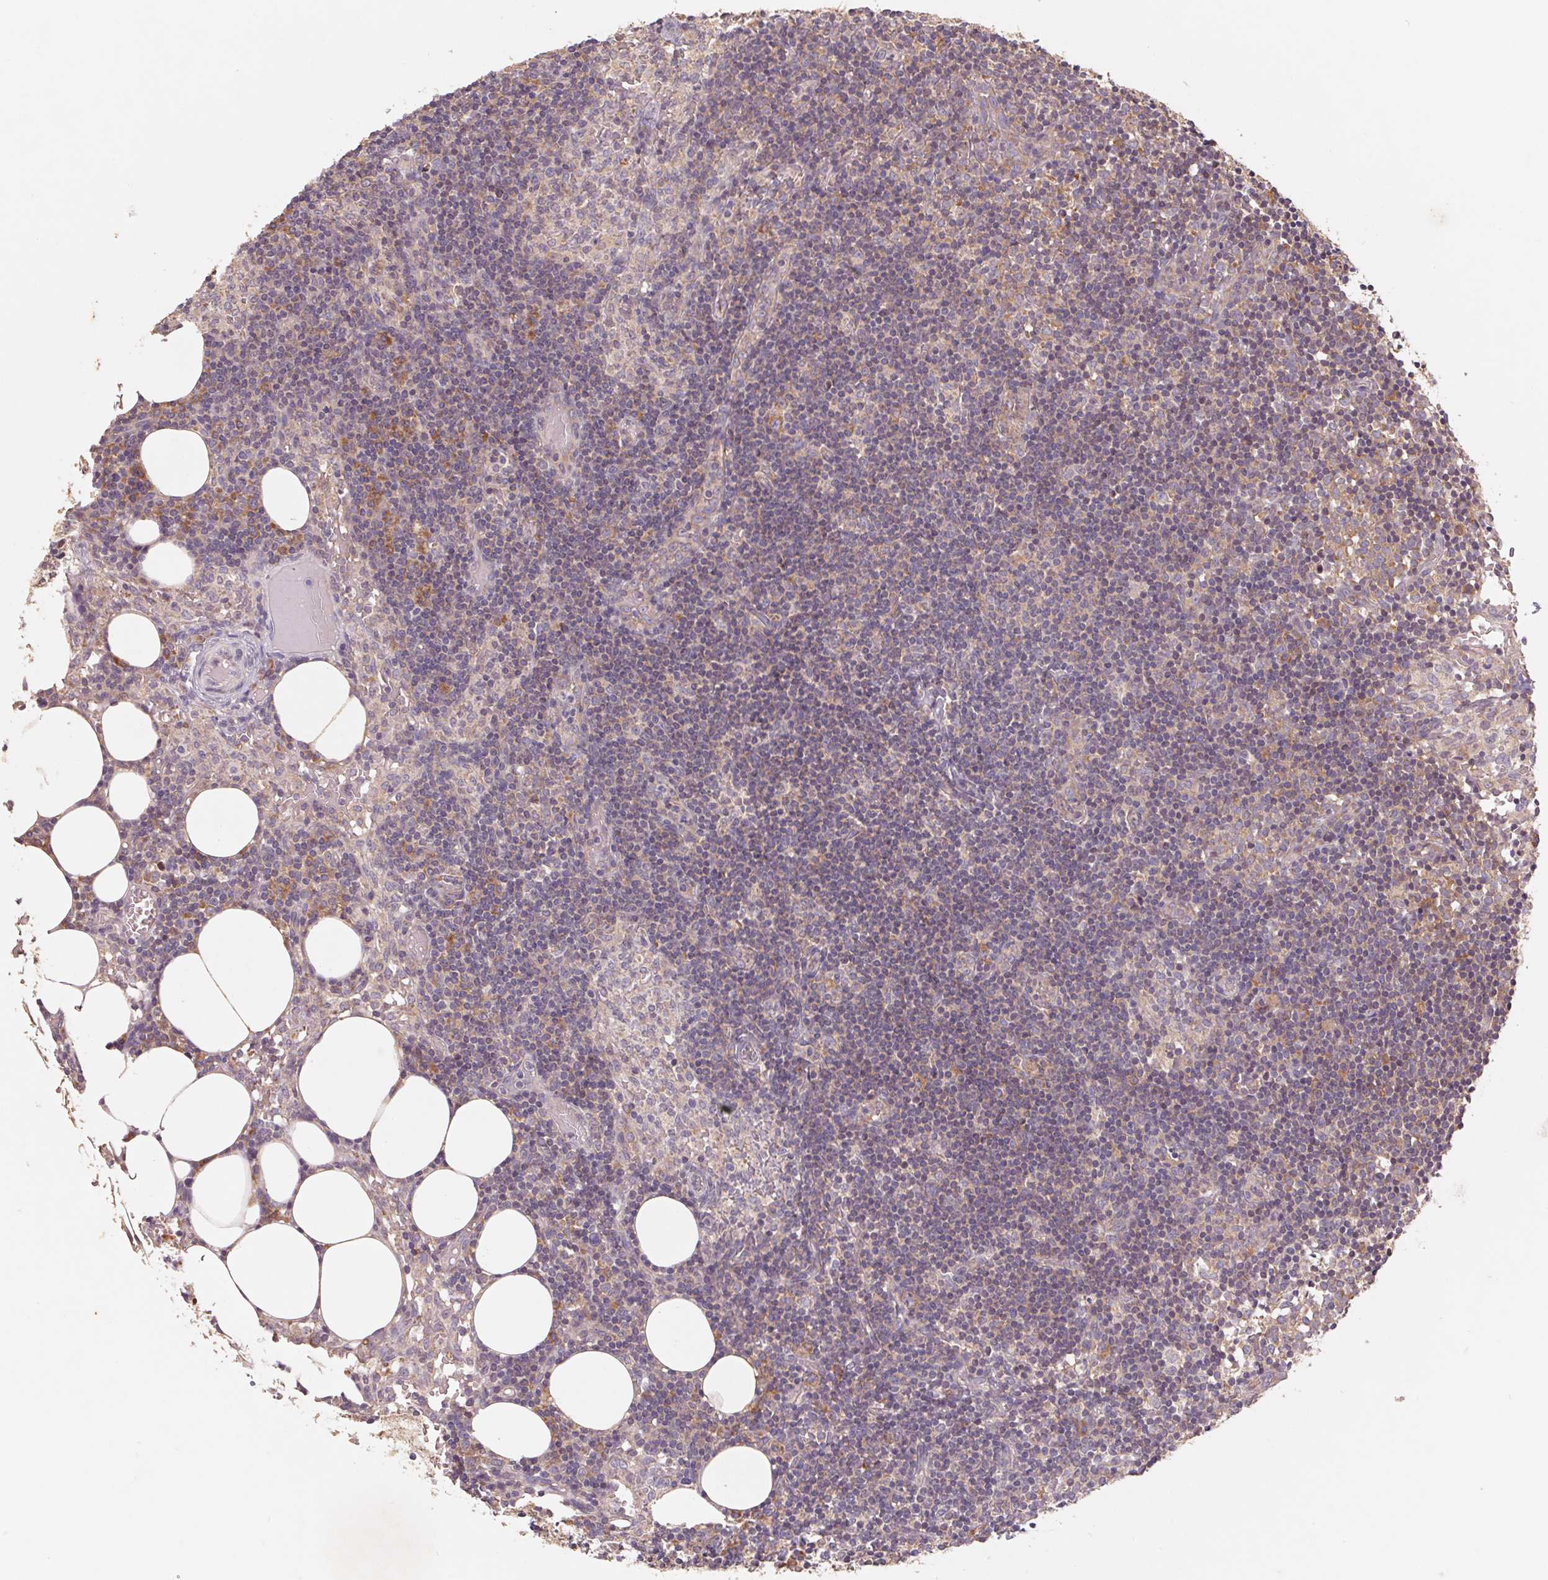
{"staining": {"intensity": "moderate", "quantity": "<25%", "location": "cytoplasmic/membranous"}, "tissue": "lymph node", "cell_type": "Germinal center cells", "image_type": "normal", "snomed": [{"axis": "morphology", "description": "Normal tissue, NOS"}, {"axis": "topography", "description": "Lymph node"}], "caption": "Brown immunohistochemical staining in unremarkable human lymph node shows moderate cytoplasmic/membranous positivity in about <25% of germinal center cells.", "gene": "RPL27A", "patient": {"sex": "female", "age": 41}}